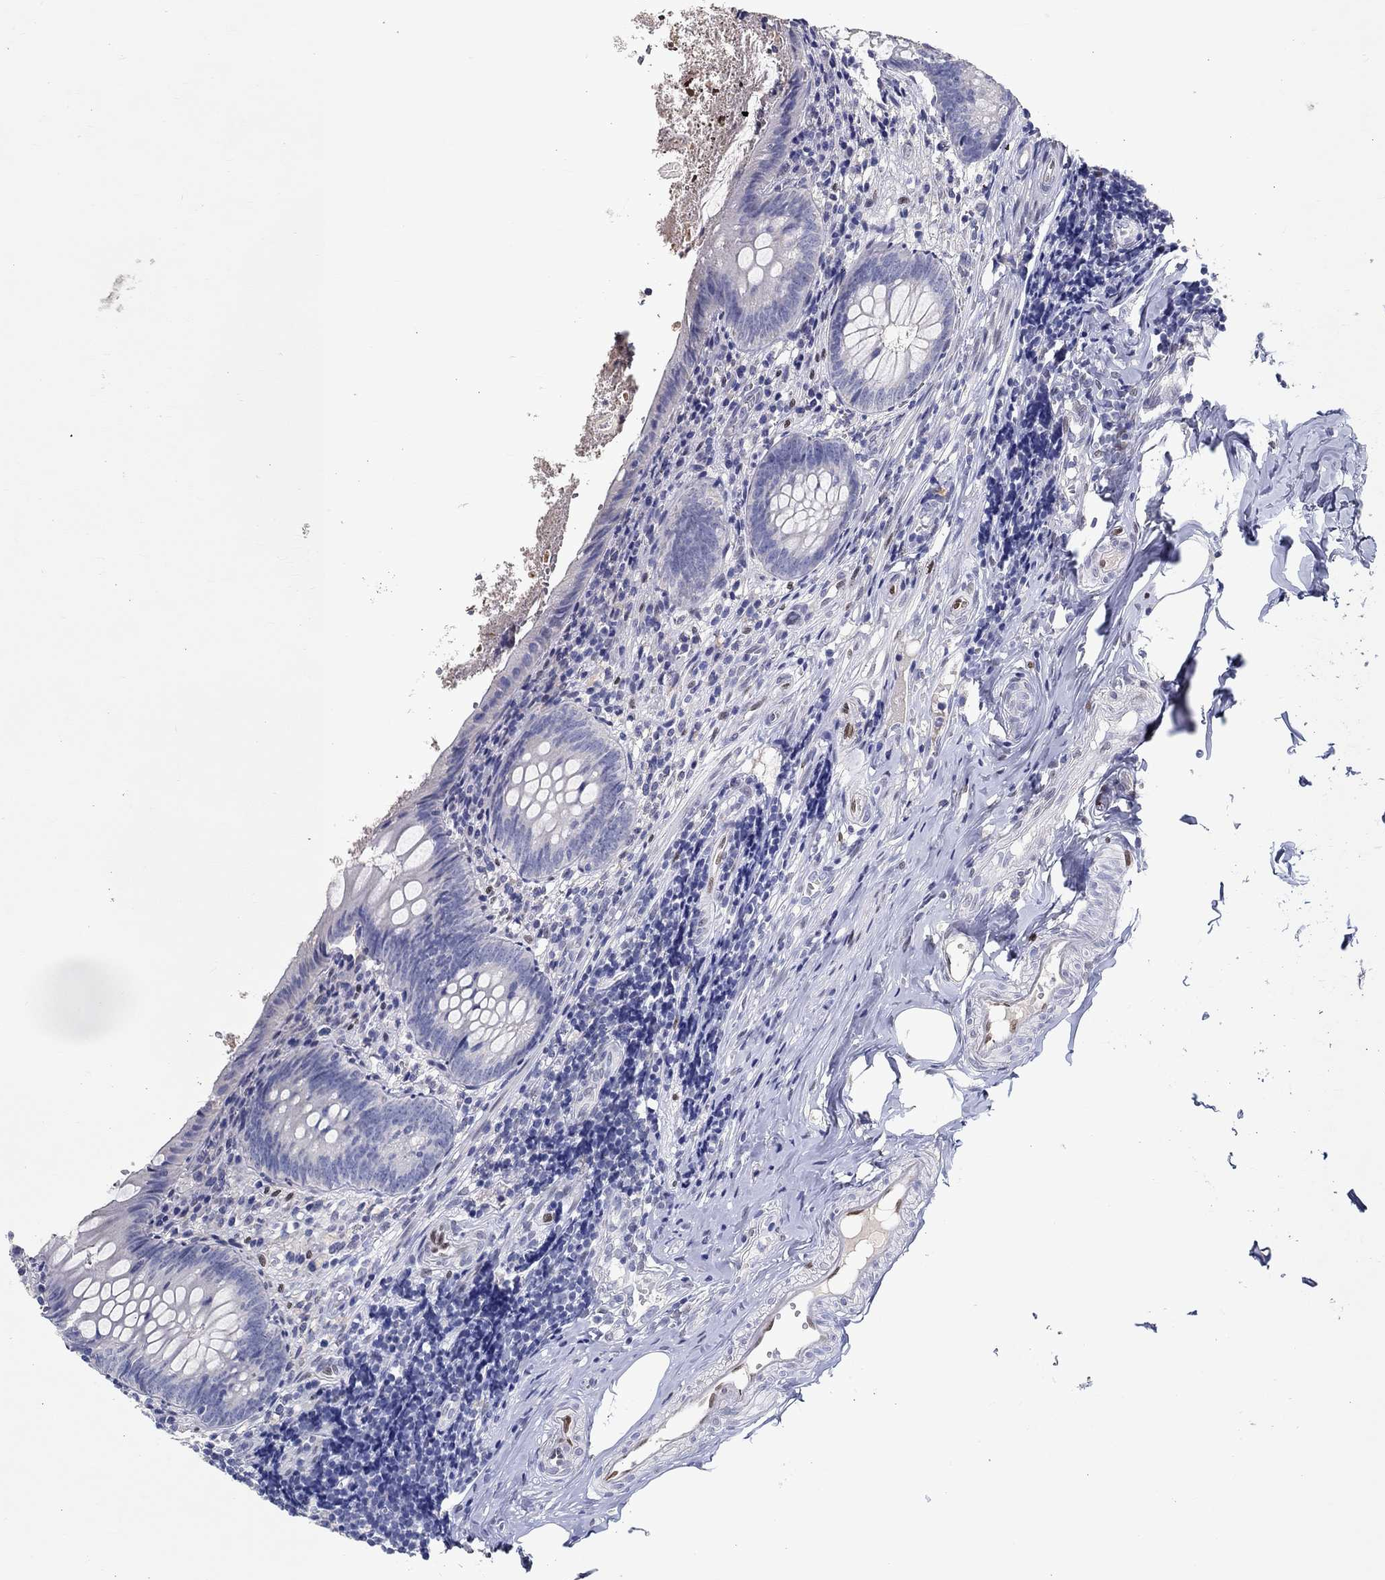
{"staining": {"intensity": "negative", "quantity": "none", "location": "none"}, "tissue": "appendix", "cell_type": "Glandular cells", "image_type": "normal", "snomed": [{"axis": "morphology", "description": "Normal tissue, NOS"}, {"axis": "topography", "description": "Appendix"}], "caption": "Immunohistochemical staining of unremarkable appendix demonstrates no significant expression in glandular cells.", "gene": "FGF2", "patient": {"sex": "female", "age": 23}}